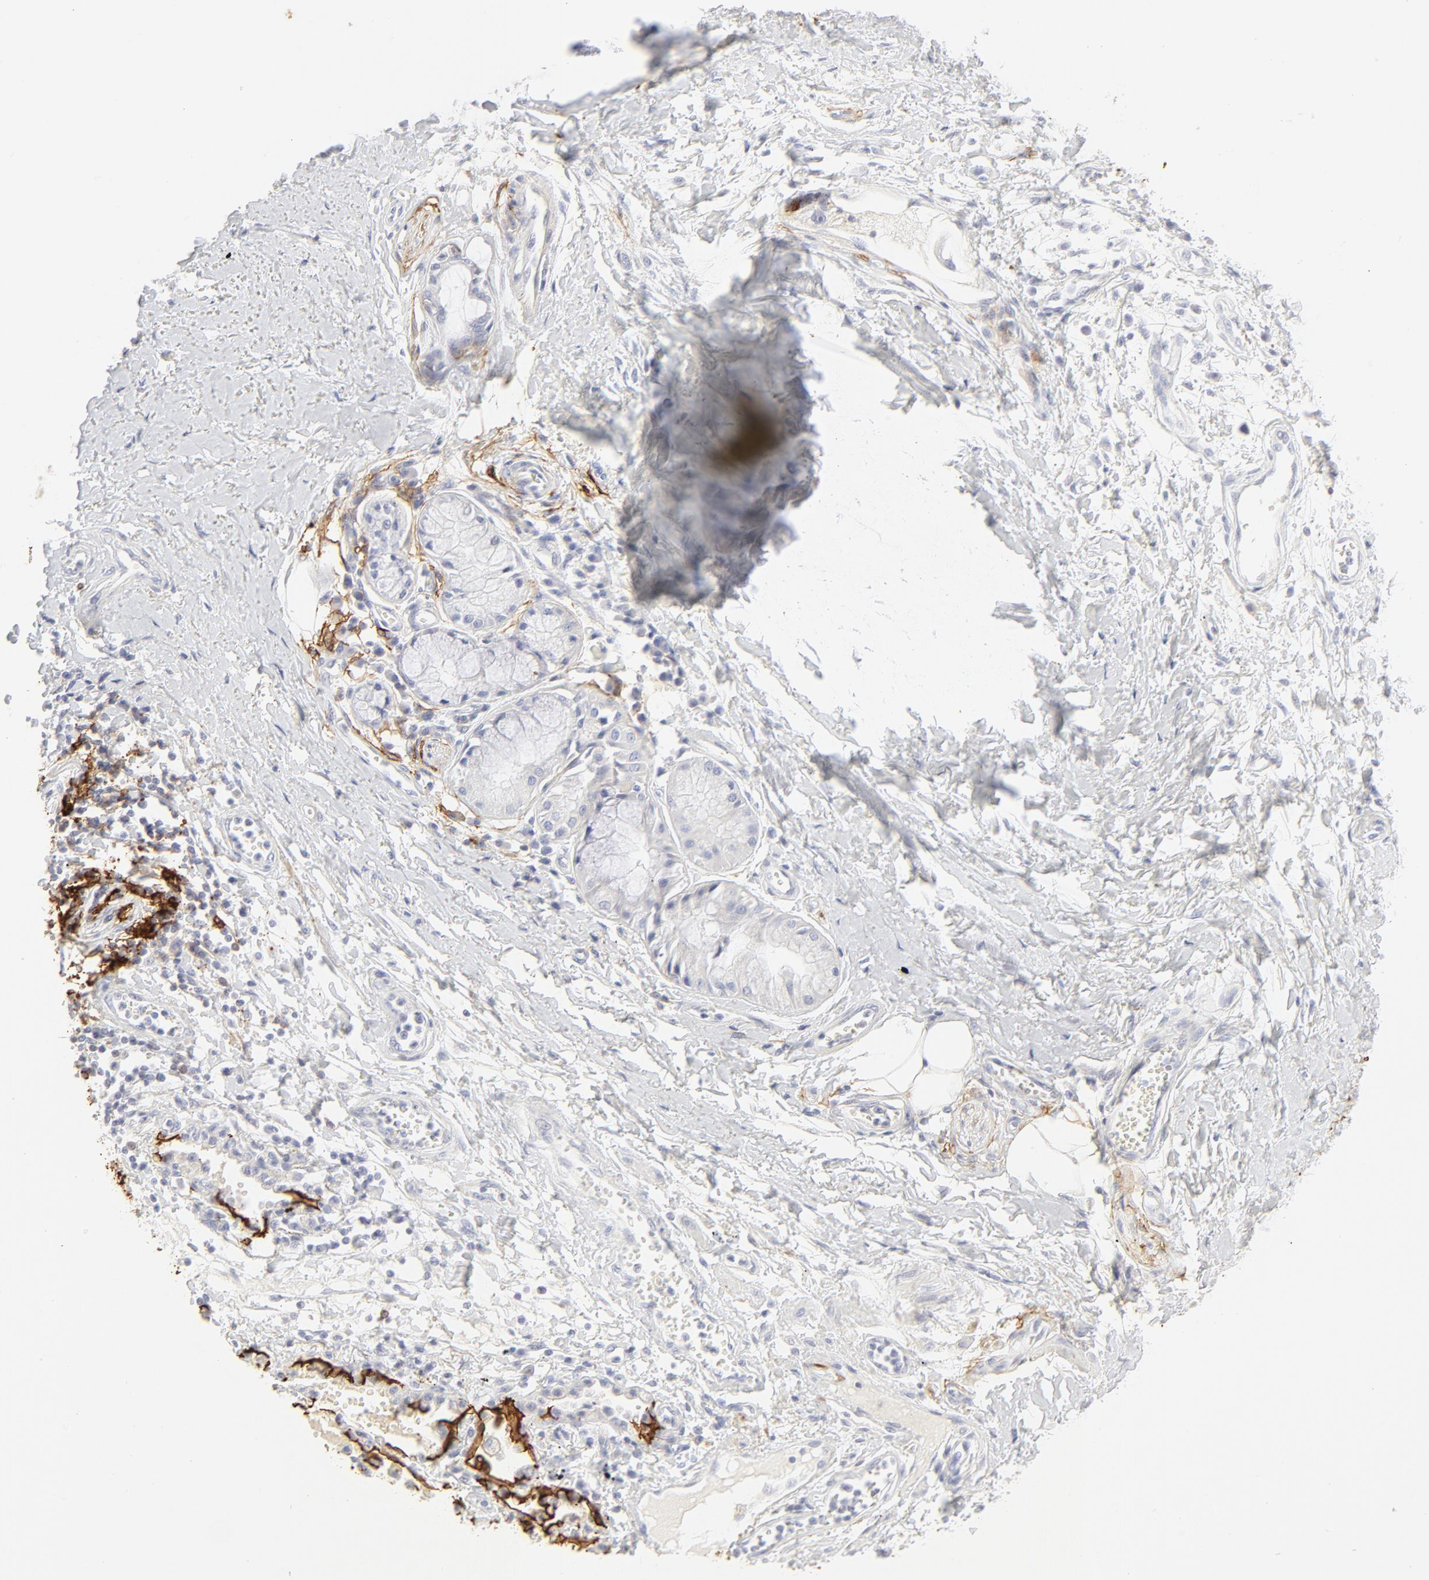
{"staining": {"intensity": "negative", "quantity": "none", "location": "none"}, "tissue": "adipose tissue", "cell_type": "Adipocytes", "image_type": "normal", "snomed": [{"axis": "morphology", "description": "Normal tissue, NOS"}, {"axis": "morphology", "description": "Adenocarcinoma, NOS"}, {"axis": "topography", "description": "Cartilage tissue"}, {"axis": "topography", "description": "Bronchus"}, {"axis": "topography", "description": "Lung"}], "caption": "Adipose tissue stained for a protein using IHC exhibits no expression adipocytes.", "gene": "CCR7", "patient": {"sex": "female", "age": 67}}